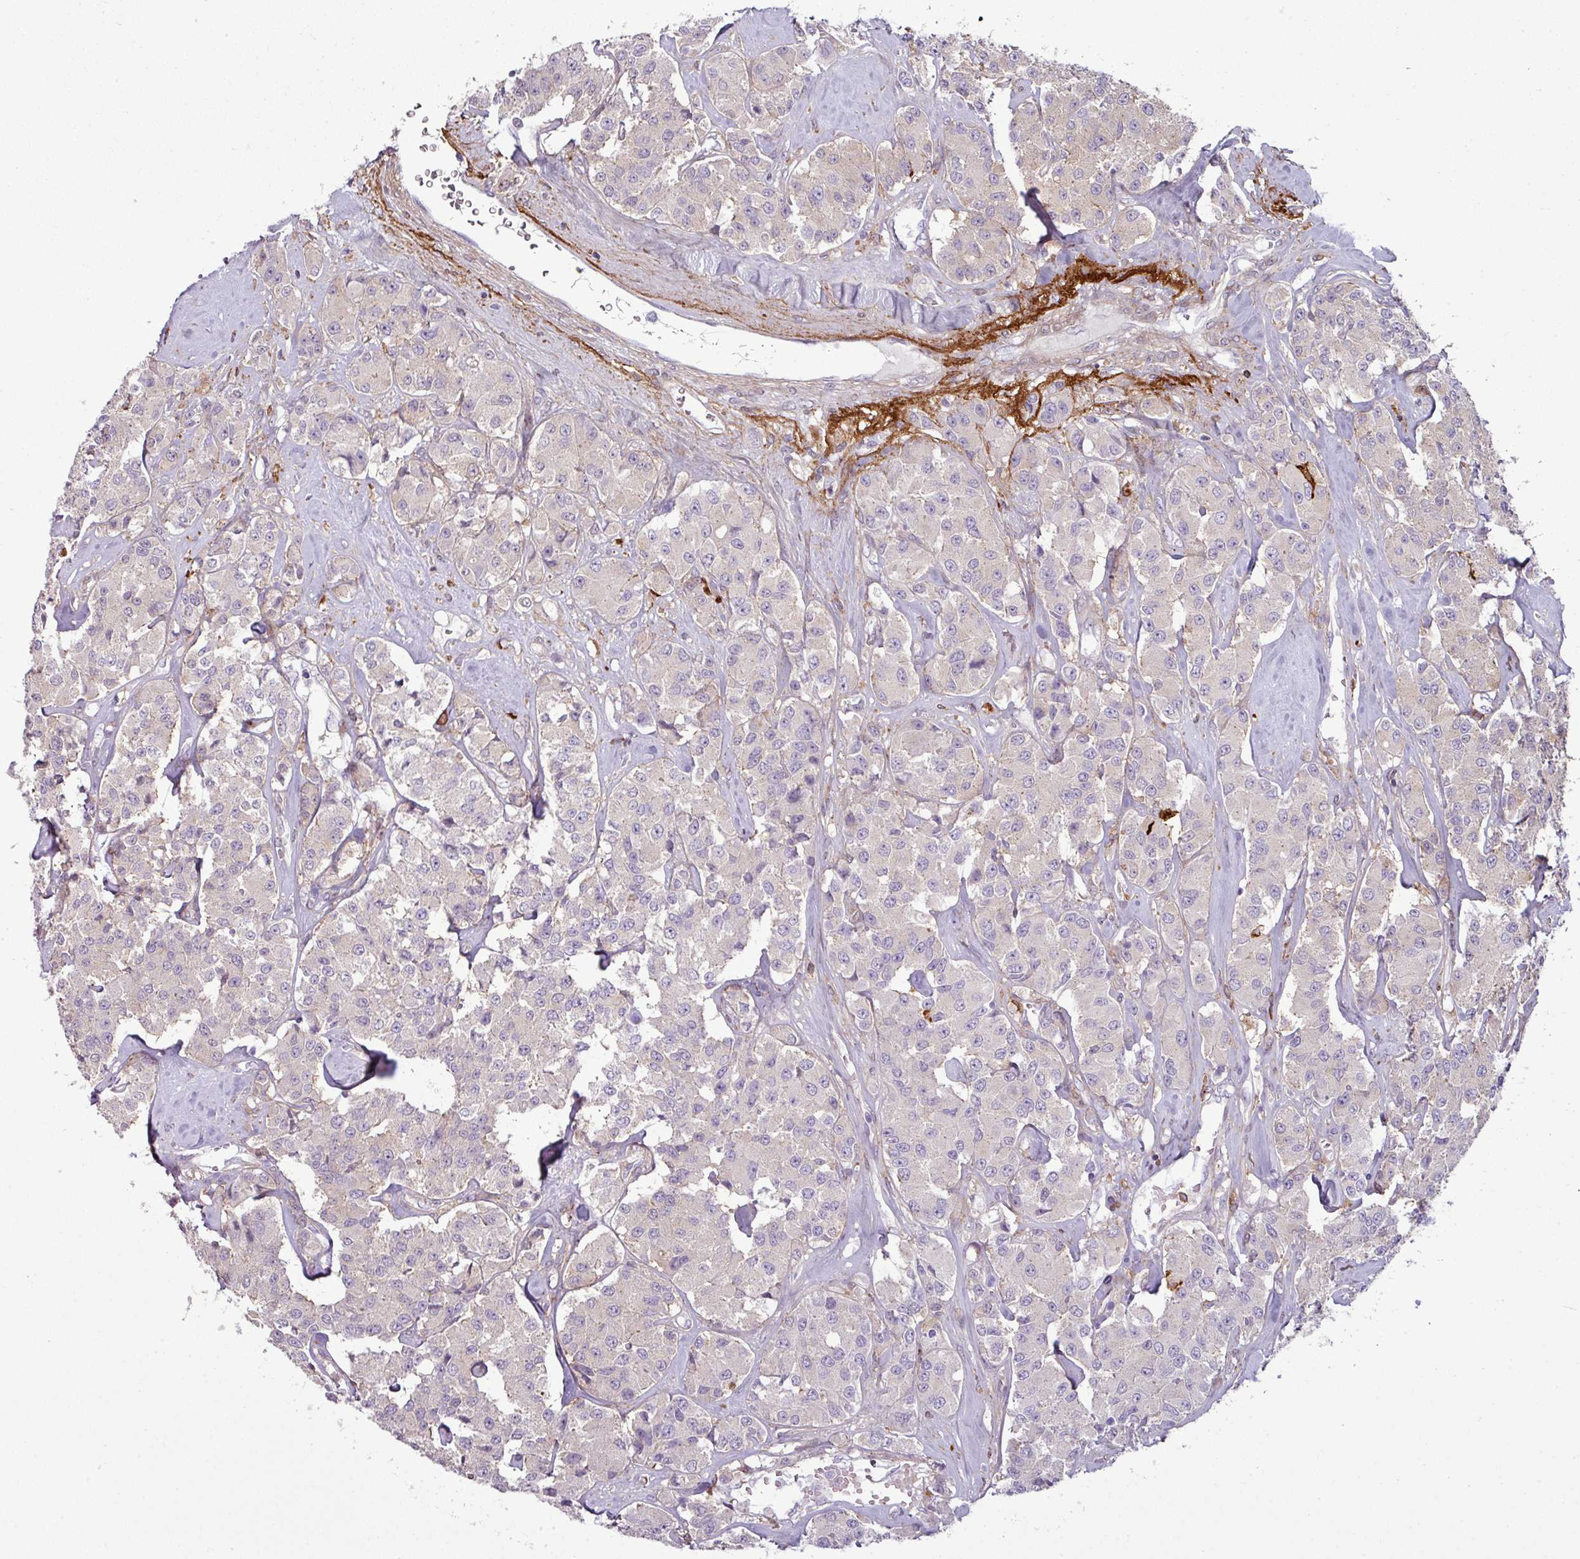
{"staining": {"intensity": "negative", "quantity": "none", "location": "none"}, "tissue": "carcinoid", "cell_type": "Tumor cells", "image_type": "cancer", "snomed": [{"axis": "morphology", "description": "Carcinoid, malignant, NOS"}, {"axis": "topography", "description": "Pancreas"}], "caption": "Human malignant carcinoid stained for a protein using immunohistochemistry (IHC) exhibits no expression in tumor cells.", "gene": "COL8A1", "patient": {"sex": "male", "age": 41}}